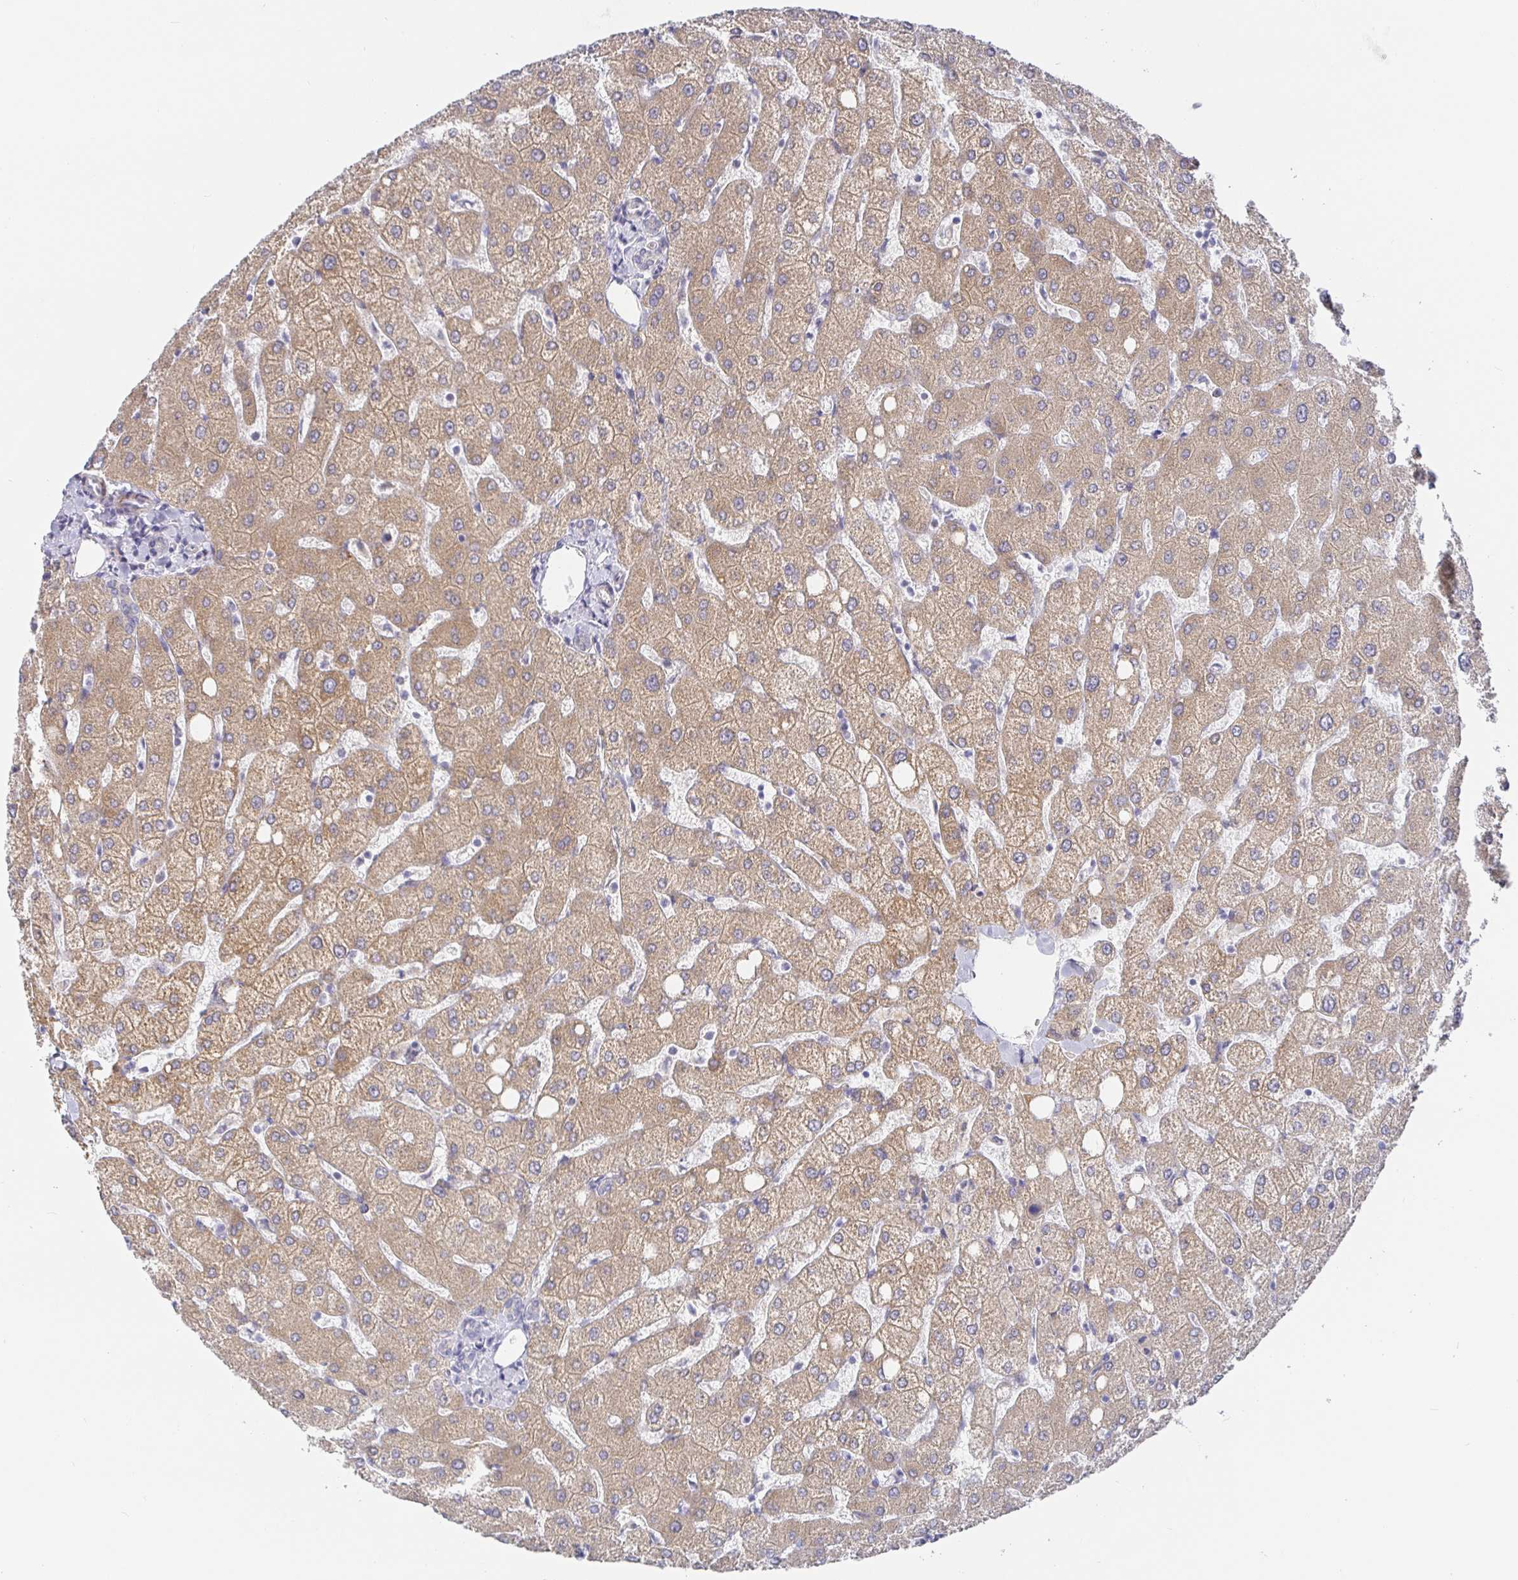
{"staining": {"intensity": "negative", "quantity": "none", "location": "none"}, "tissue": "liver", "cell_type": "Cholangiocytes", "image_type": "normal", "snomed": [{"axis": "morphology", "description": "Normal tissue, NOS"}, {"axis": "topography", "description": "Liver"}], "caption": "High magnification brightfield microscopy of normal liver stained with DAB (3,3'-diaminobenzidine) (brown) and counterstained with hematoxylin (blue): cholangiocytes show no significant positivity.", "gene": "CIT", "patient": {"sex": "female", "age": 54}}